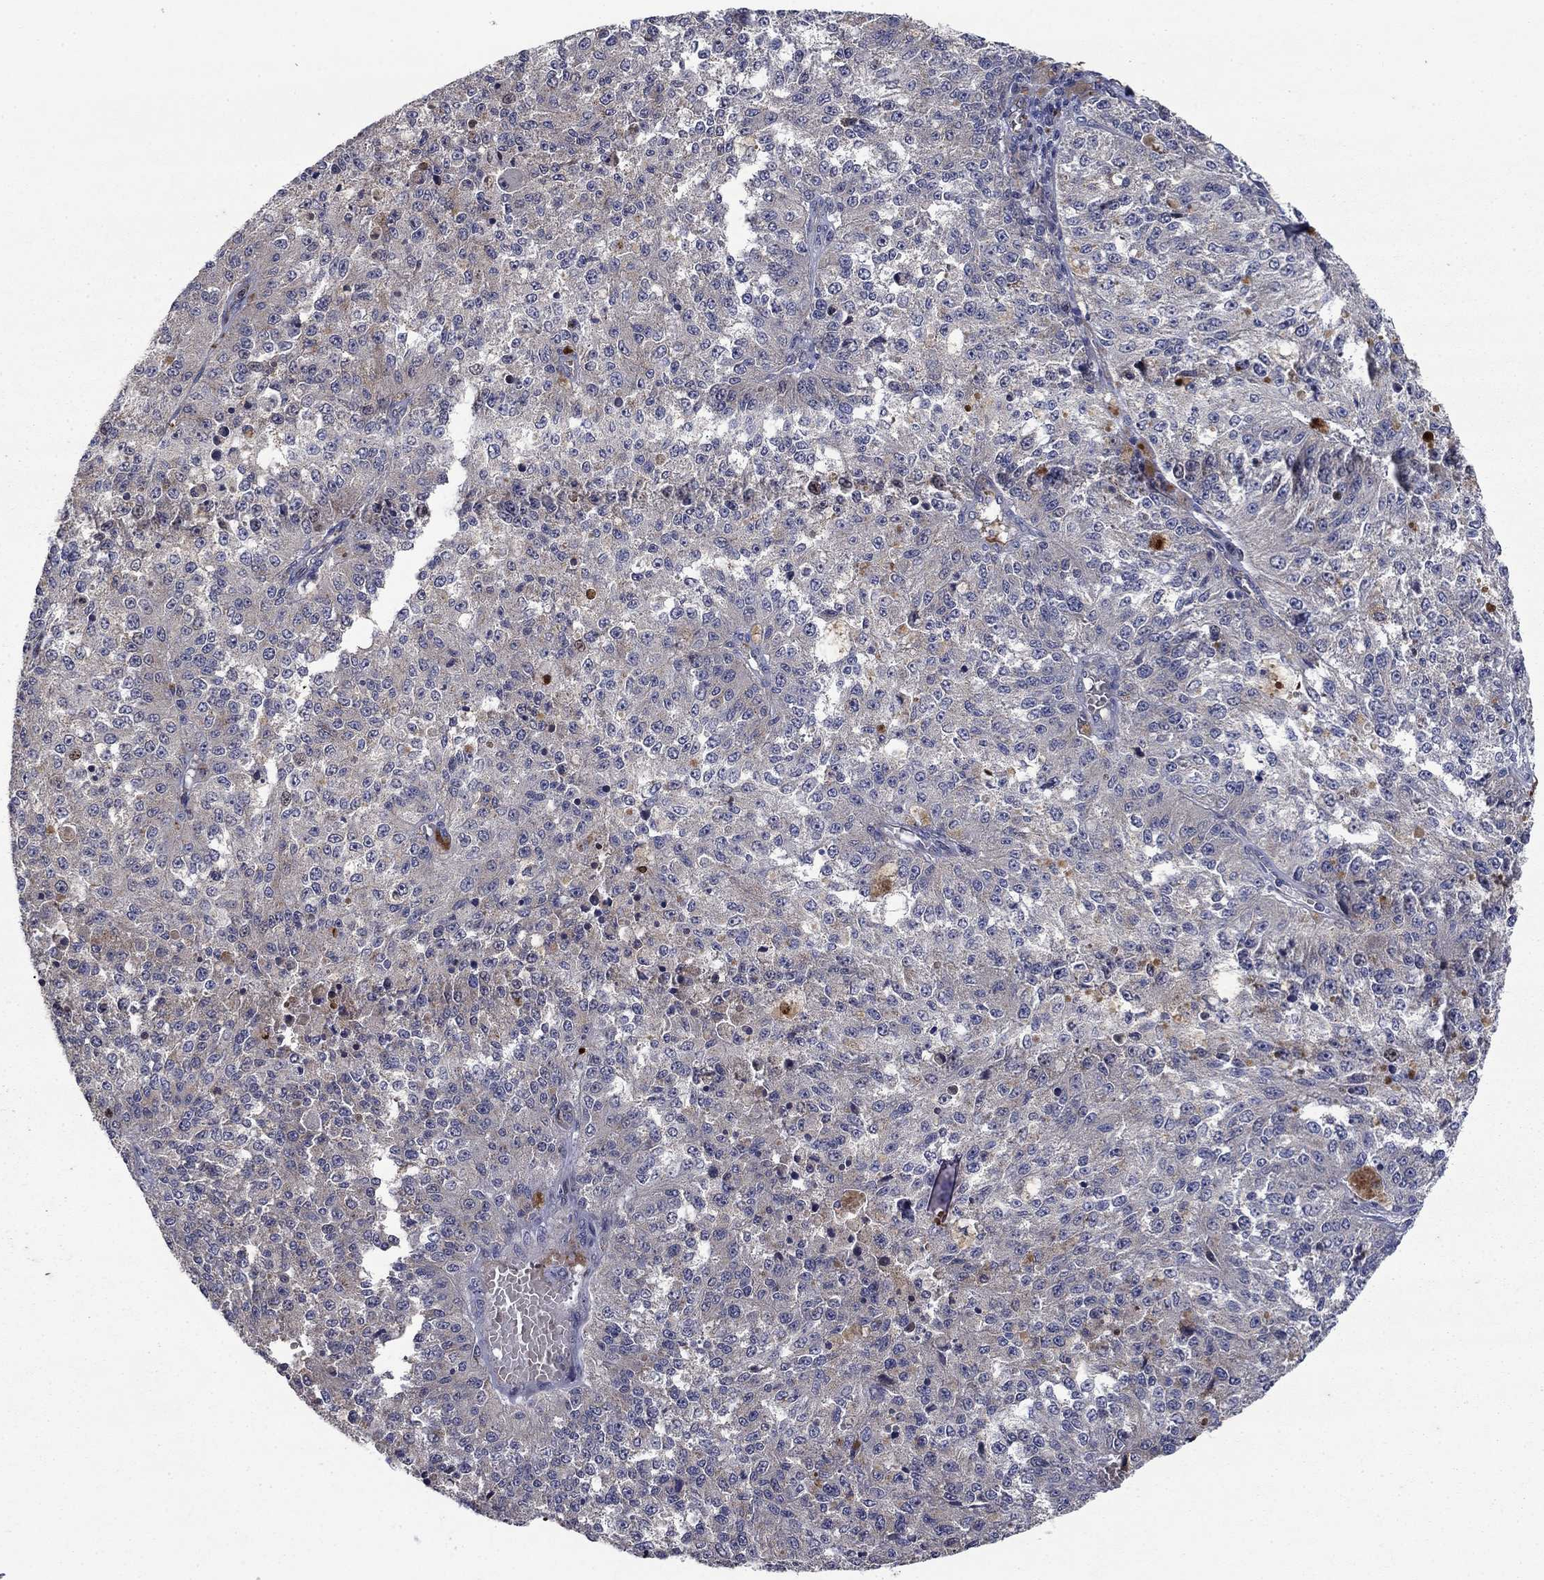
{"staining": {"intensity": "negative", "quantity": "none", "location": "none"}, "tissue": "melanoma", "cell_type": "Tumor cells", "image_type": "cancer", "snomed": [{"axis": "morphology", "description": "Malignant melanoma, Metastatic site"}, {"axis": "topography", "description": "Lymph node"}], "caption": "The histopathology image demonstrates no staining of tumor cells in malignant melanoma (metastatic site).", "gene": "SLC7A1", "patient": {"sex": "female", "age": 64}}